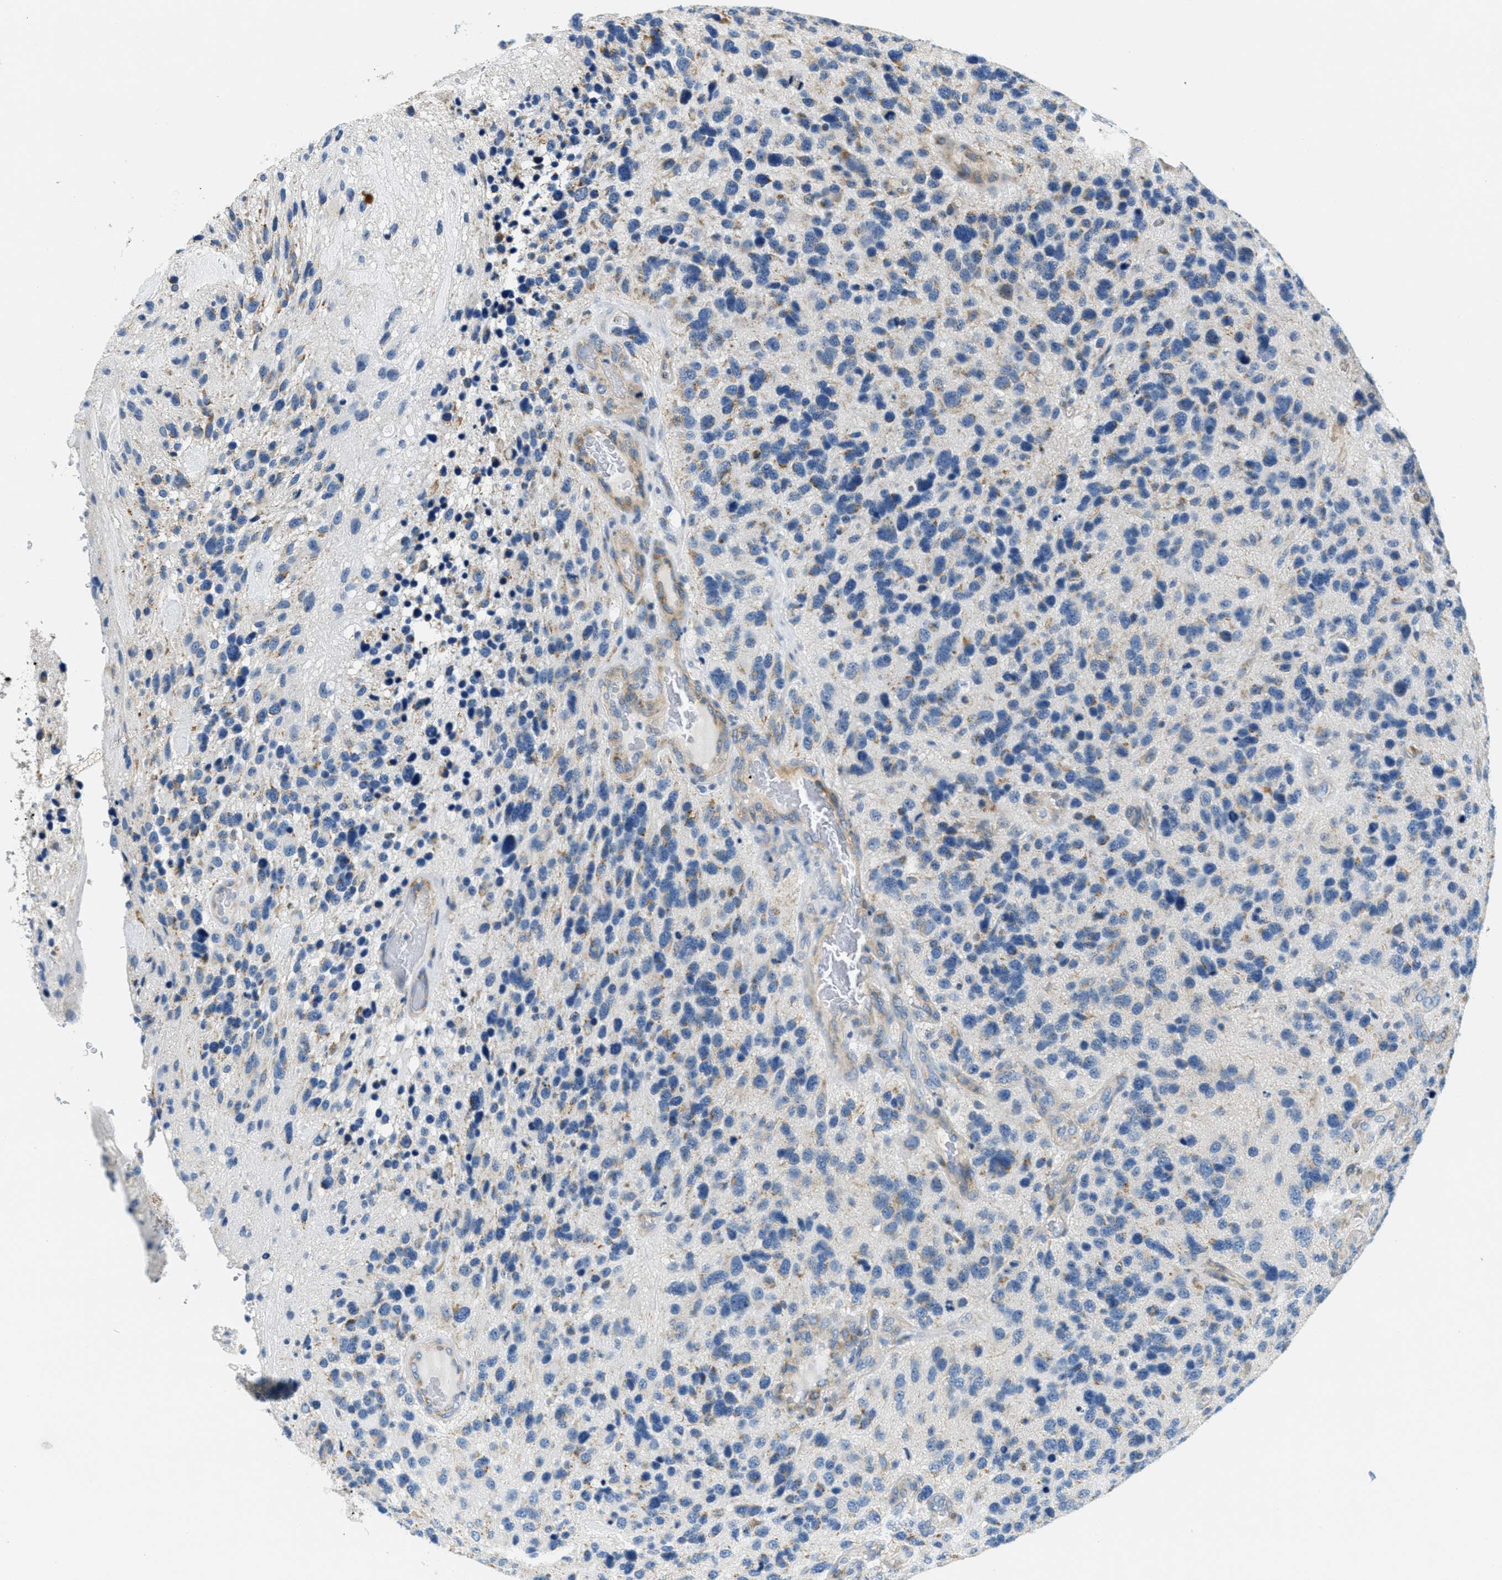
{"staining": {"intensity": "weak", "quantity": "25%-75%", "location": "cytoplasmic/membranous"}, "tissue": "glioma", "cell_type": "Tumor cells", "image_type": "cancer", "snomed": [{"axis": "morphology", "description": "Glioma, malignant, High grade"}, {"axis": "topography", "description": "Brain"}], "caption": "This is an image of immunohistochemistry (IHC) staining of glioma, which shows weak staining in the cytoplasmic/membranous of tumor cells.", "gene": "CA4", "patient": {"sex": "female", "age": 58}}